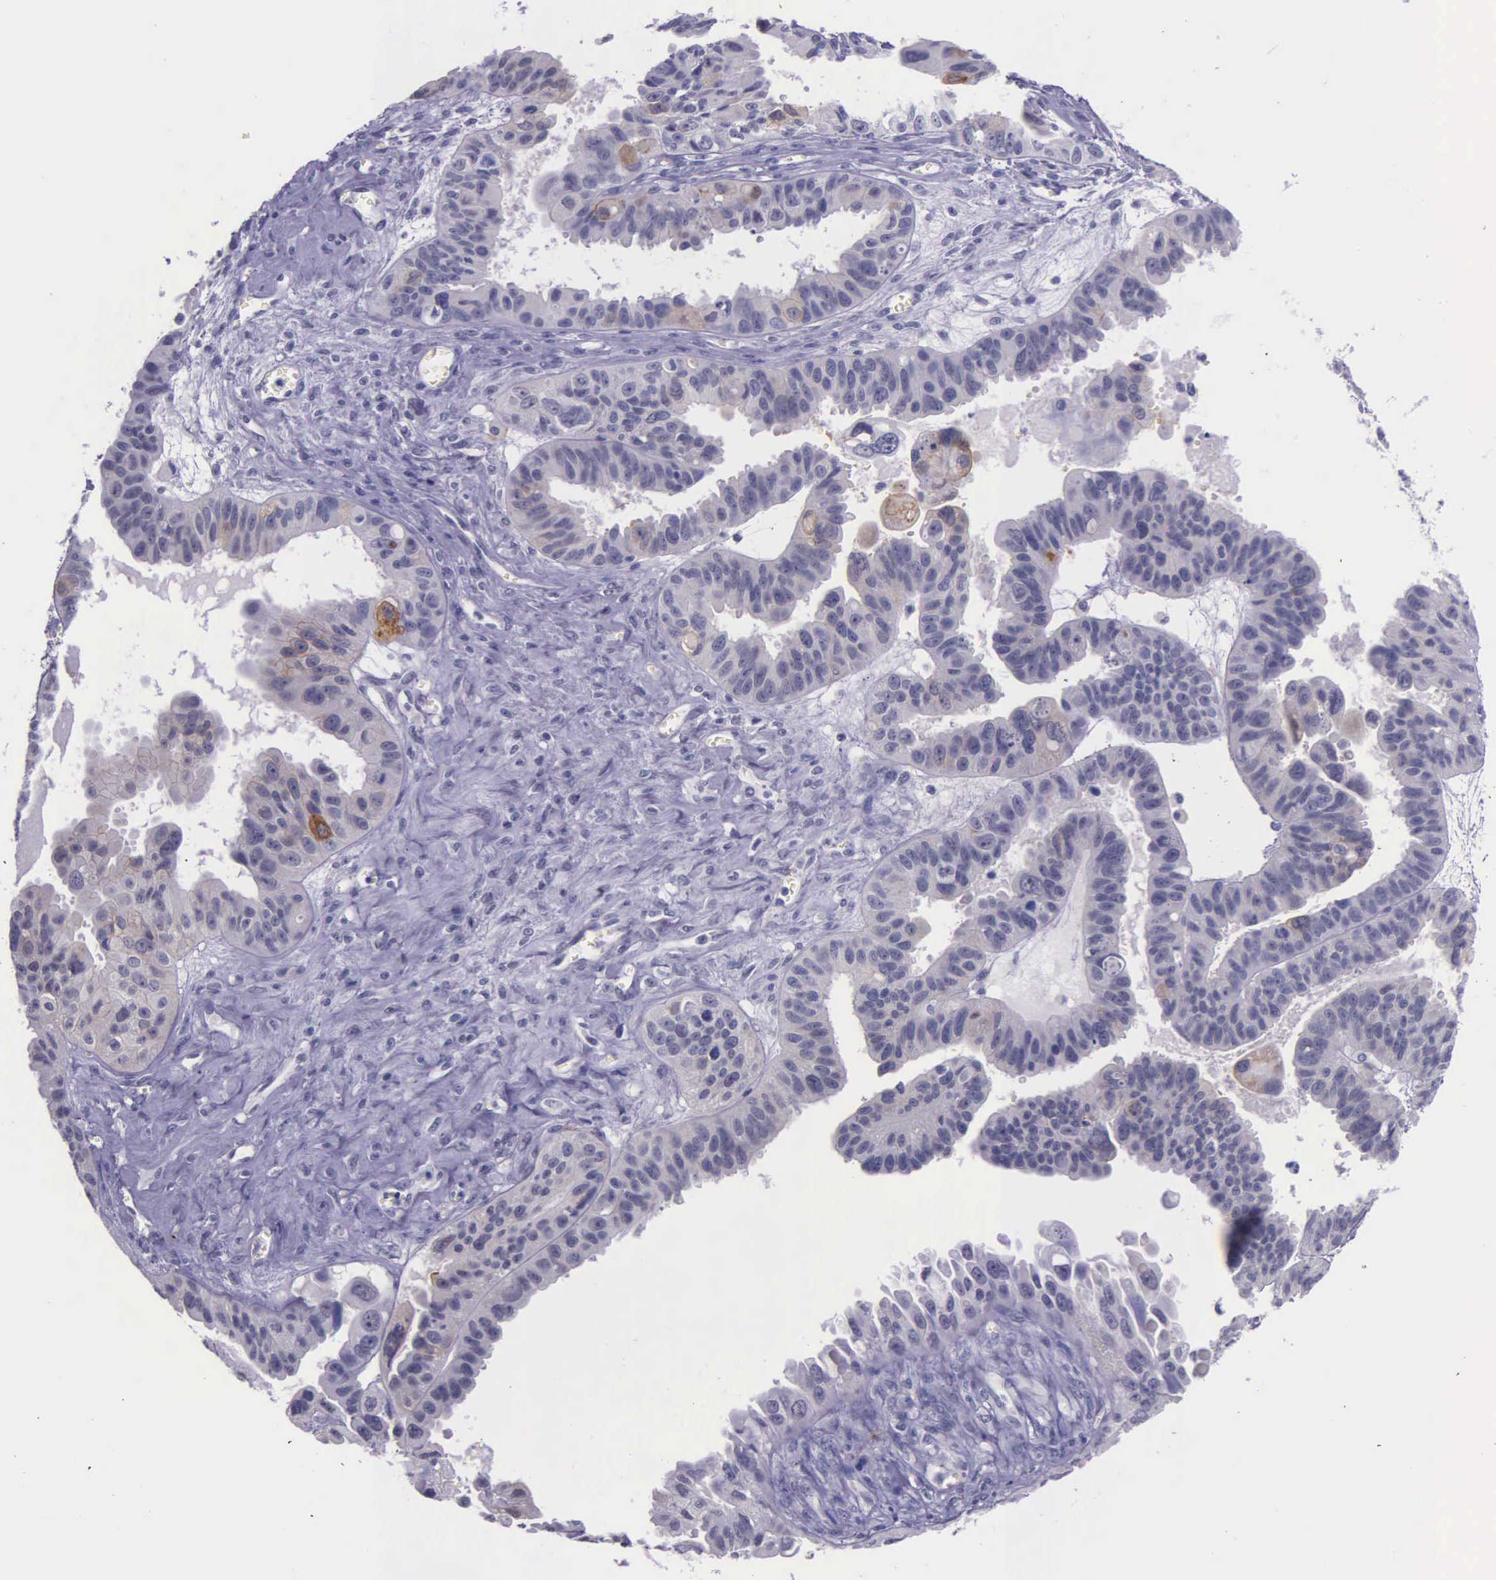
{"staining": {"intensity": "weak", "quantity": "<25%", "location": "cytoplasmic/membranous"}, "tissue": "ovarian cancer", "cell_type": "Tumor cells", "image_type": "cancer", "snomed": [{"axis": "morphology", "description": "Carcinoma, endometroid"}, {"axis": "topography", "description": "Ovary"}], "caption": "Tumor cells show no significant expression in endometroid carcinoma (ovarian). The staining is performed using DAB brown chromogen with nuclei counter-stained in using hematoxylin.", "gene": "AHNAK2", "patient": {"sex": "female", "age": 85}}